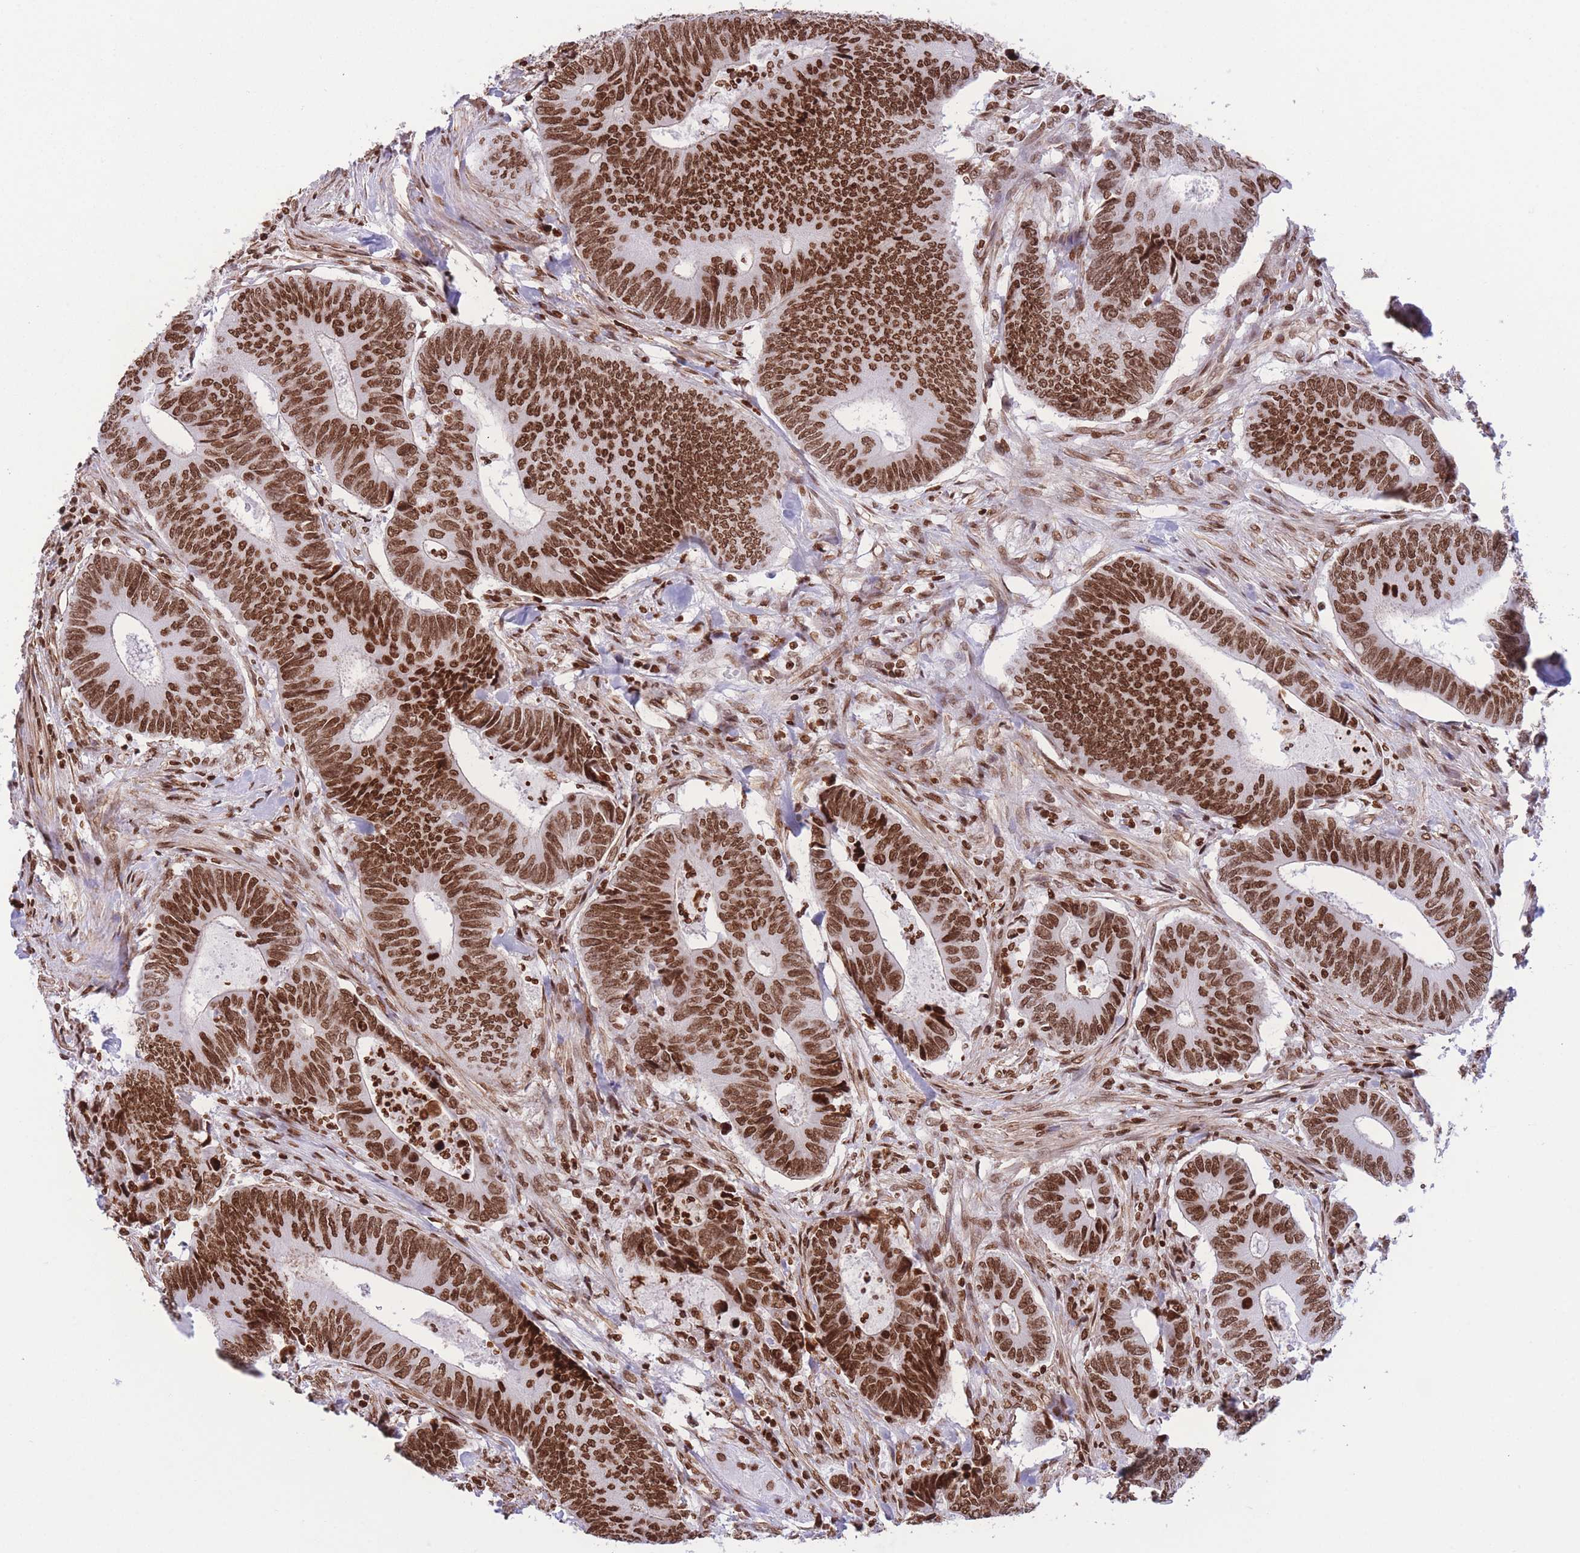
{"staining": {"intensity": "strong", "quantity": ">75%", "location": "nuclear"}, "tissue": "colorectal cancer", "cell_type": "Tumor cells", "image_type": "cancer", "snomed": [{"axis": "morphology", "description": "Adenocarcinoma, NOS"}, {"axis": "topography", "description": "Colon"}], "caption": "Colorectal adenocarcinoma tissue reveals strong nuclear staining in about >75% of tumor cells, visualized by immunohistochemistry.", "gene": "H2BC11", "patient": {"sex": "male", "age": 87}}